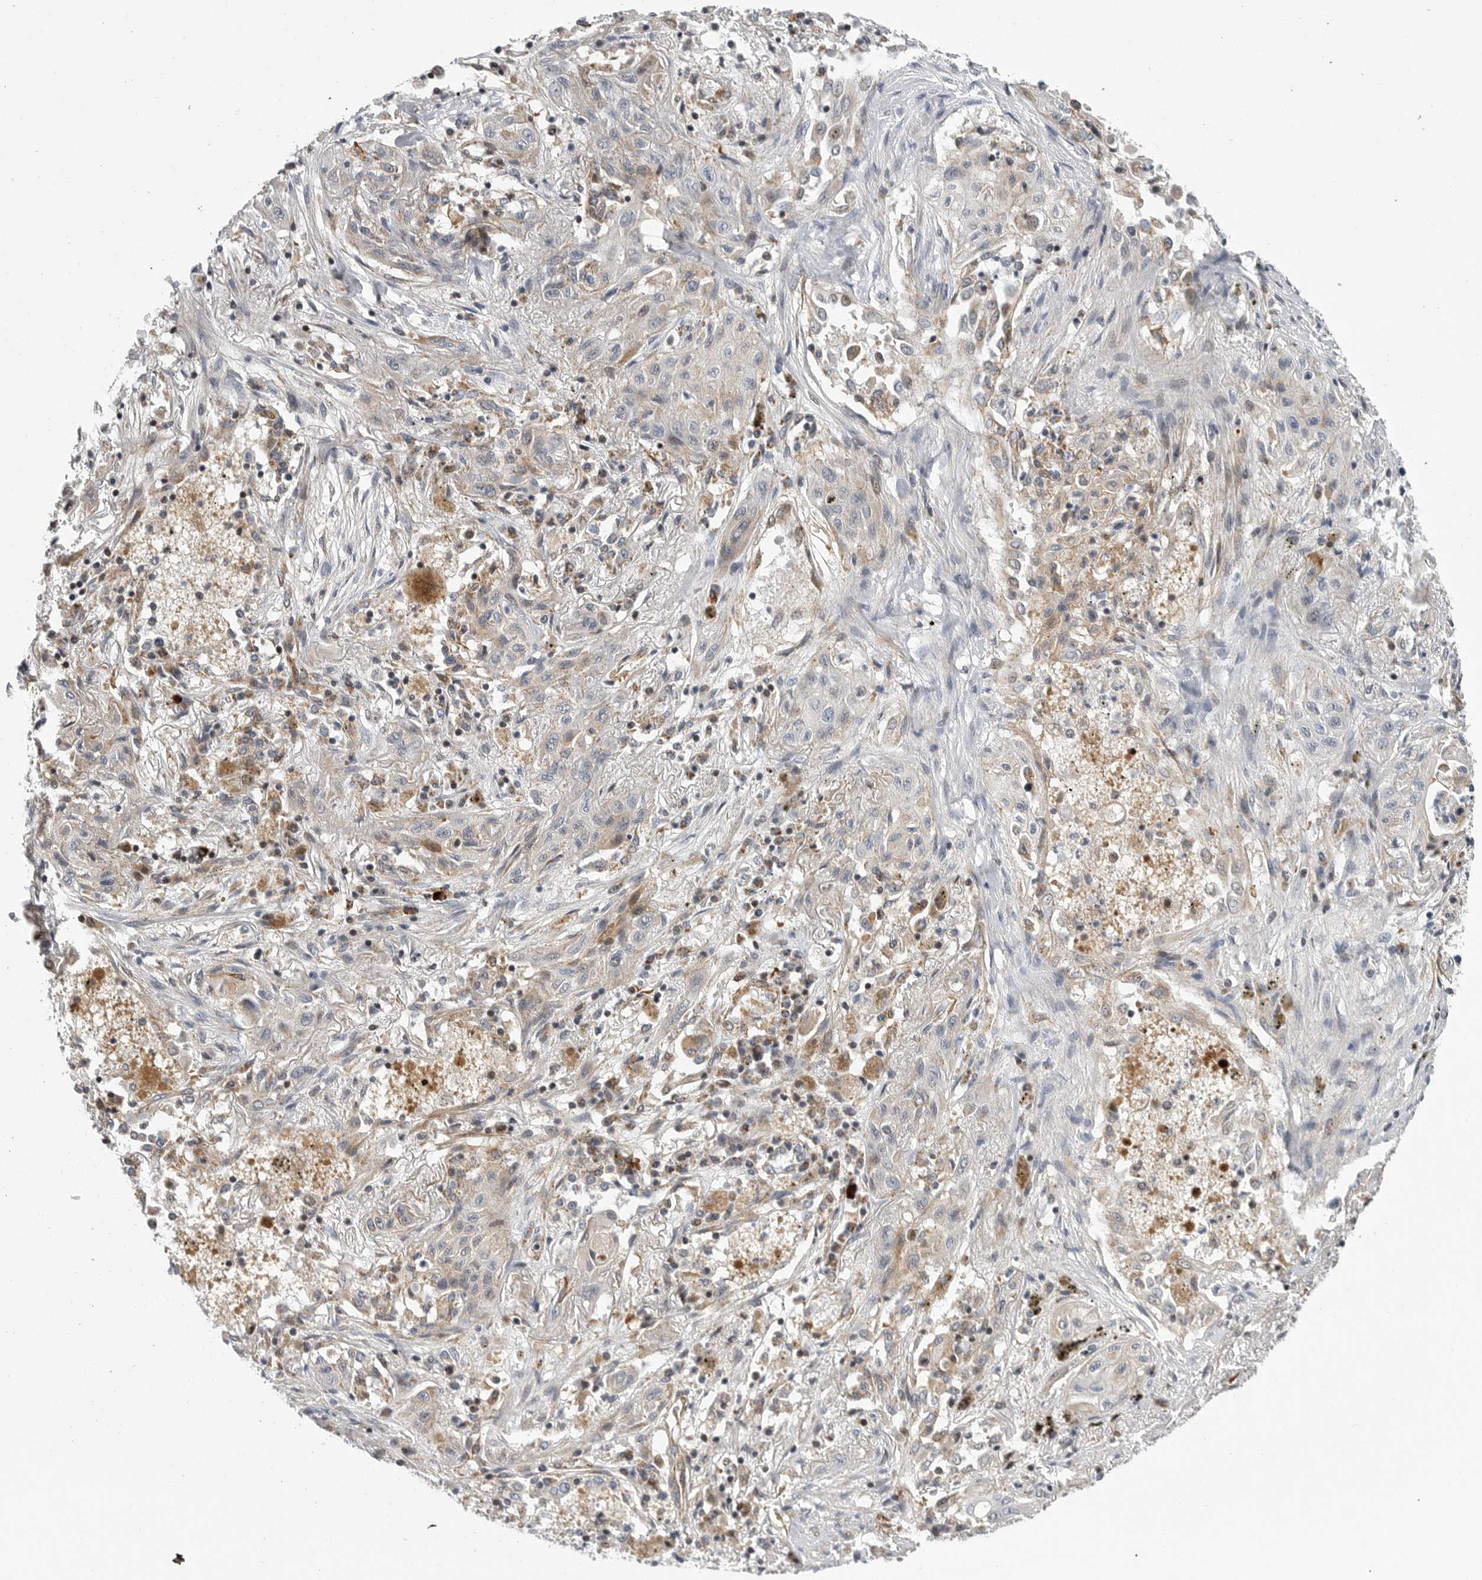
{"staining": {"intensity": "negative", "quantity": "none", "location": "none"}, "tissue": "lung cancer", "cell_type": "Tumor cells", "image_type": "cancer", "snomed": [{"axis": "morphology", "description": "Squamous cell carcinoma, NOS"}, {"axis": "topography", "description": "Lung"}], "caption": "Human lung cancer (squamous cell carcinoma) stained for a protein using IHC displays no expression in tumor cells.", "gene": "TMPRSS11F", "patient": {"sex": "female", "age": 47}}